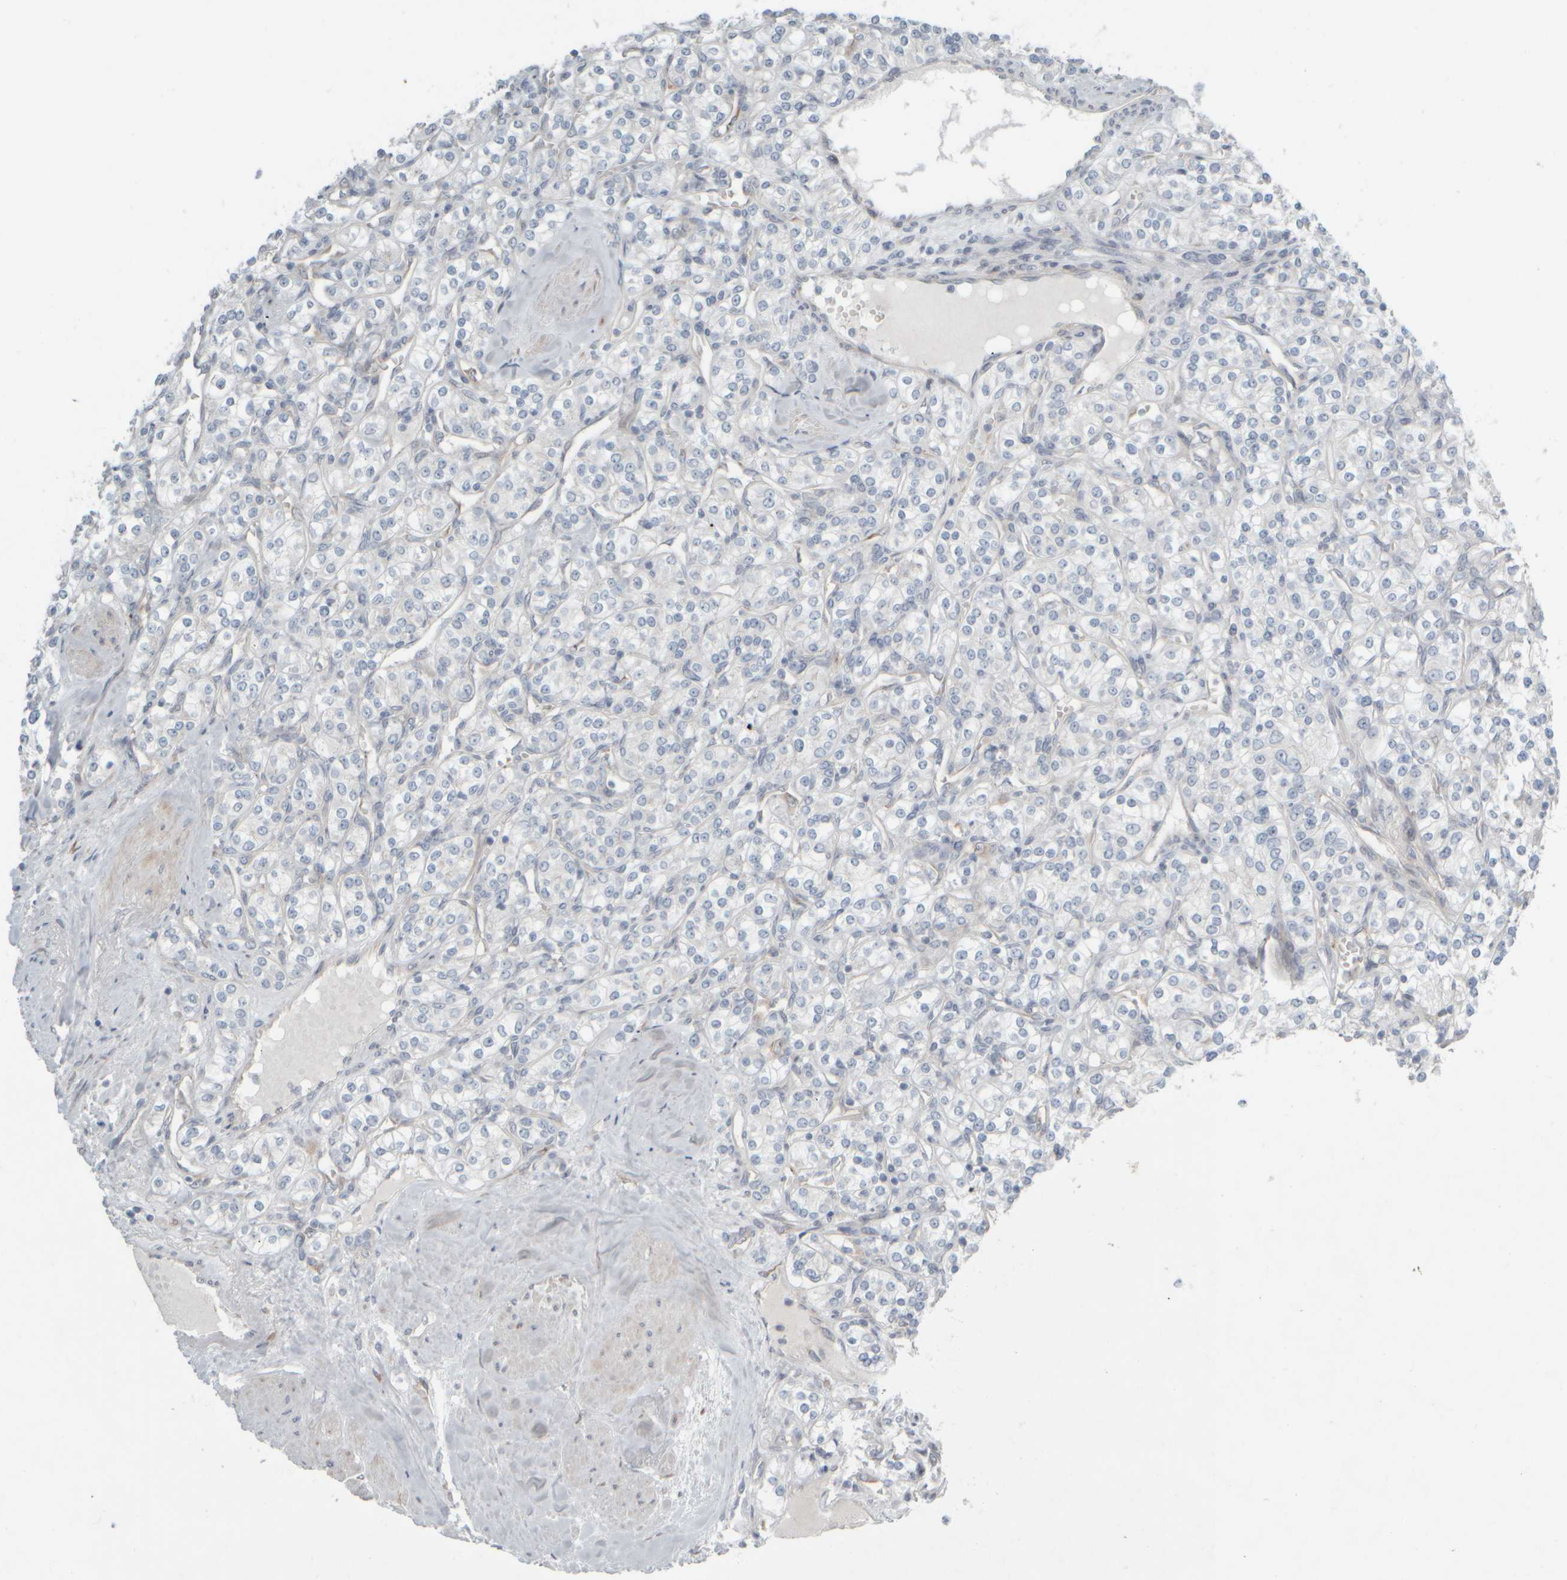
{"staining": {"intensity": "negative", "quantity": "none", "location": "none"}, "tissue": "renal cancer", "cell_type": "Tumor cells", "image_type": "cancer", "snomed": [{"axis": "morphology", "description": "Adenocarcinoma, NOS"}, {"axis": "topography", "description": "Kidney"}], "caption": "Micrograph shows no significant protein positivity in tumor cells of renal cancer (adenocarcinoma).", "gene": "HGS", "patient": {"sex": "male", "age": 77}}